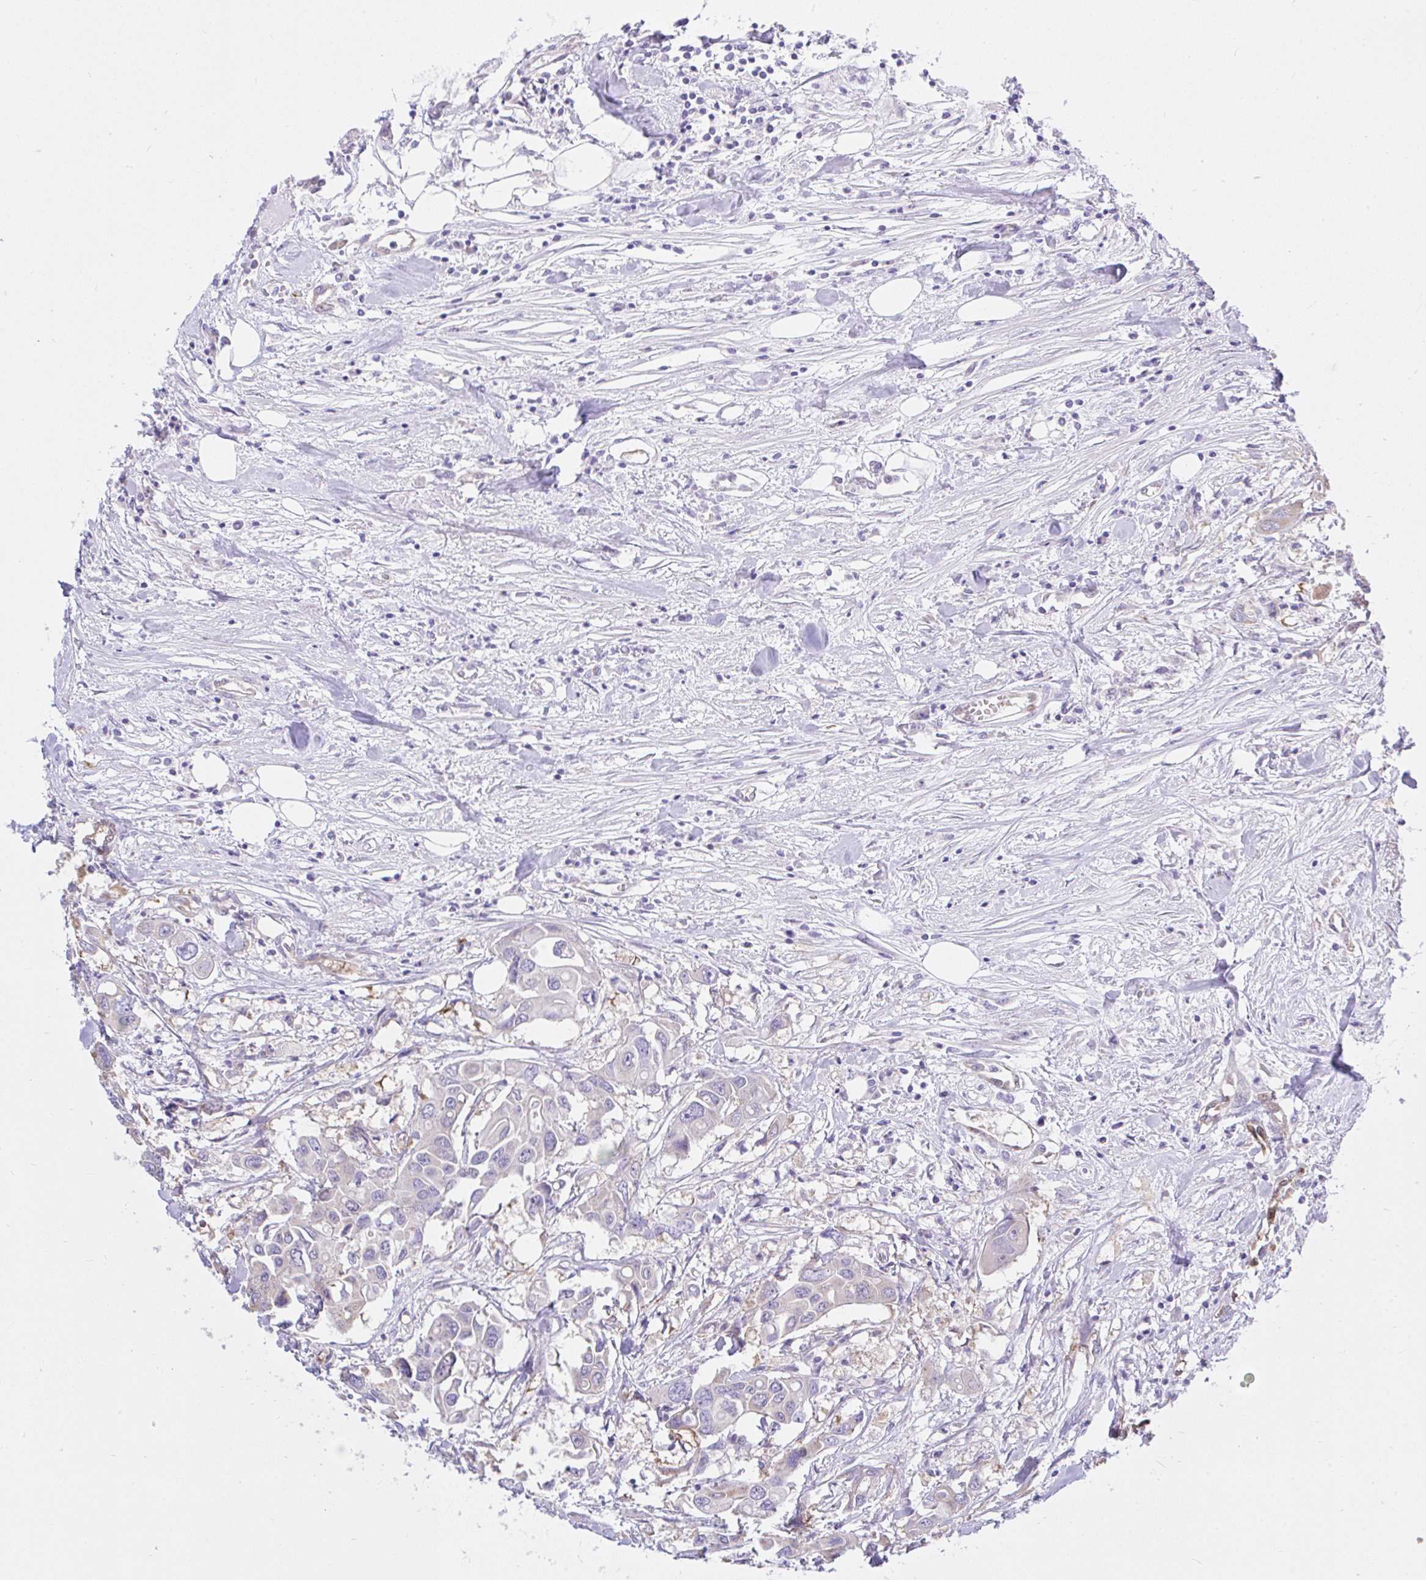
{"staining": {"intensity": "negative", "quantity": "none", "location": "none"}, "tissue": "colorectal cancer", "cell_type": "Tumor cells", "image_type": "cancer", "snomed": [{"axis": "morphology", "description": "Adenocarcinoma, NOS"}, {"axis": "topography", "description": "Colon"}], "caption": "Human adenocarcinoma (colorectal) stained for a protein using immunohistochemistry demonstrates no expression in tumor cells.", "gene": "EEF1A2", "patient": {"sex": "male", "age": 77}}